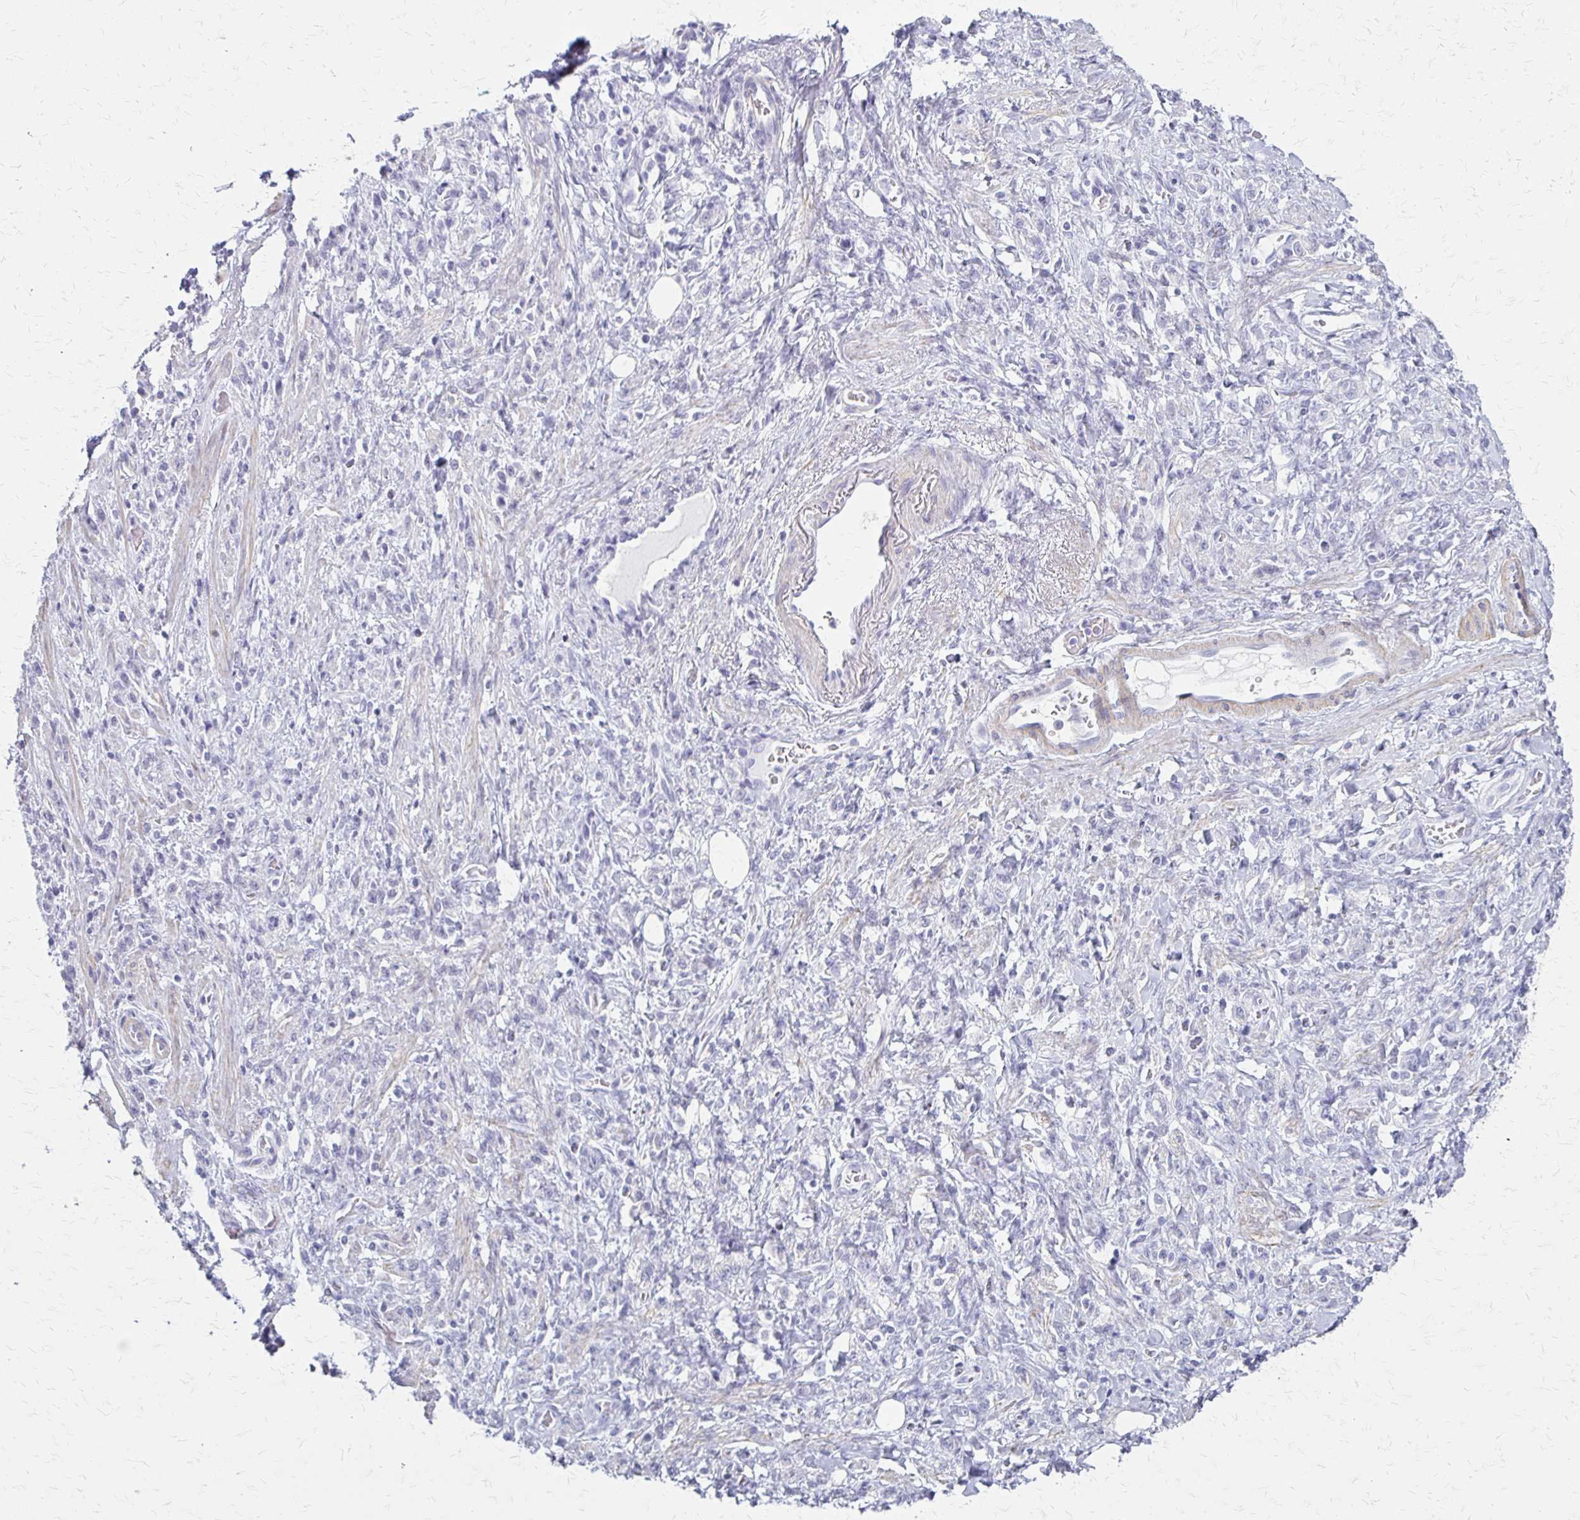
{"staining": {"intensity": "negative", "quantity": "none", "location": "none"}, "tissue": "stomach cancer", "cell_type": "Tumor cells", "image_type": "cancer", "snomed": [{"axis": "morphology", "description": "Adenocarcinoma, NOS"}, {"axis": "topography", "description": "Stomach"}], "caption": "Immunohistochemistry micrograph of neoplastic tissue: stomach cancer stained with DAB (3,3'-diaminobenzidine) exhibits no significant protein staining in tumor cells.", "gene": "IVL", "patient": {"sex": "male", "age": 77}}